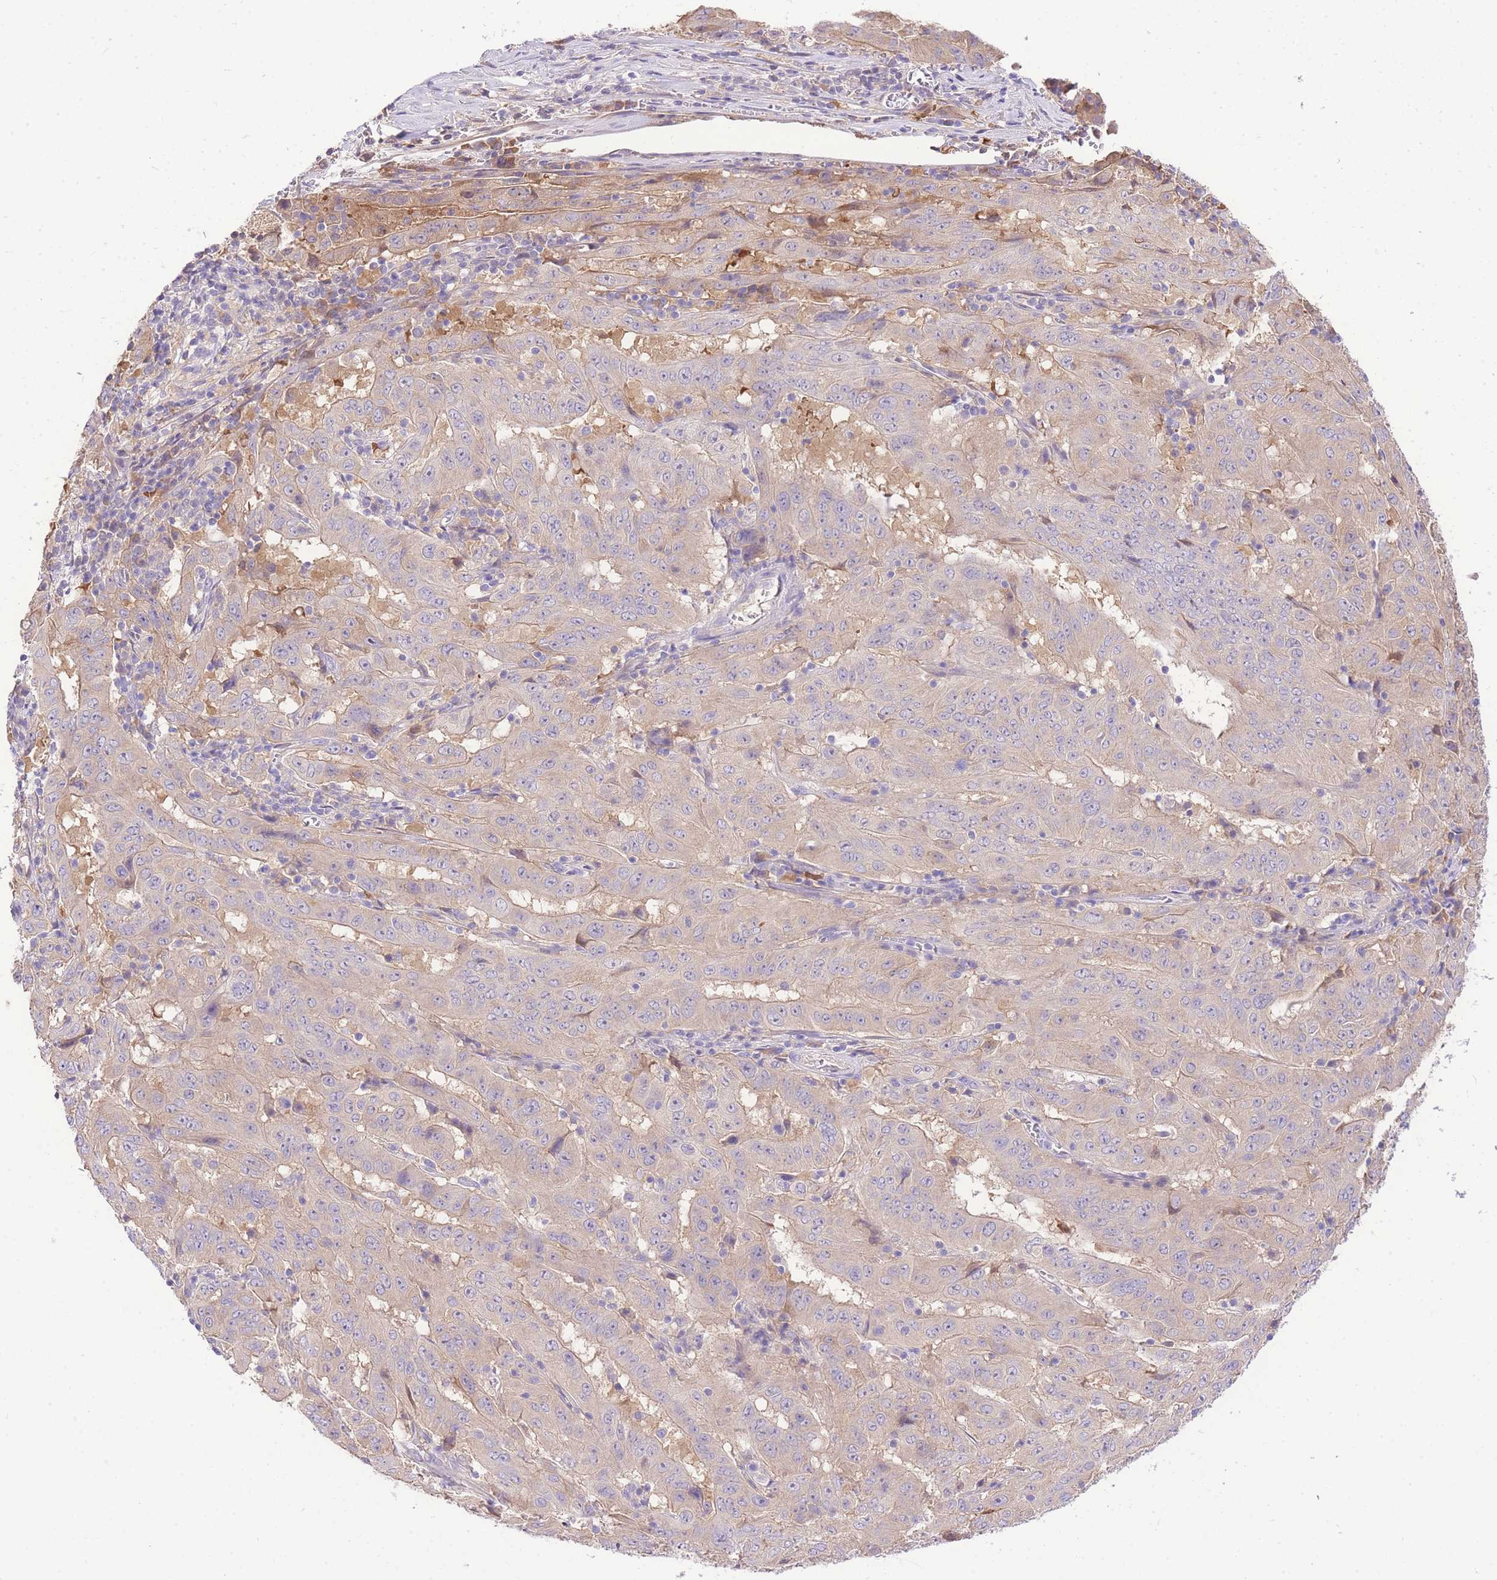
{"staining": {"intensity": "weak", "quantity": "25%-75%", "location": "cytoplasmic/membranous"}, "tissue": "pancreatic cancer", "cell_type": "Tumor cells", "image_type": "cancer", "snomed": [{"axis": "morphology", "description": "Adenocarcinoma, NOS"}, {"axis": "topography", "description": "Pancreas"}], "caption": "Human pancreatic cancer (adenocarcinoma) stained for a protein (brown) exhibits weak cytoplasmic/membranous positive staining in approximately 25%-75% of tumor cells.", "gene": "LIPH", "patient": {"sex": "male", "age": 63}}